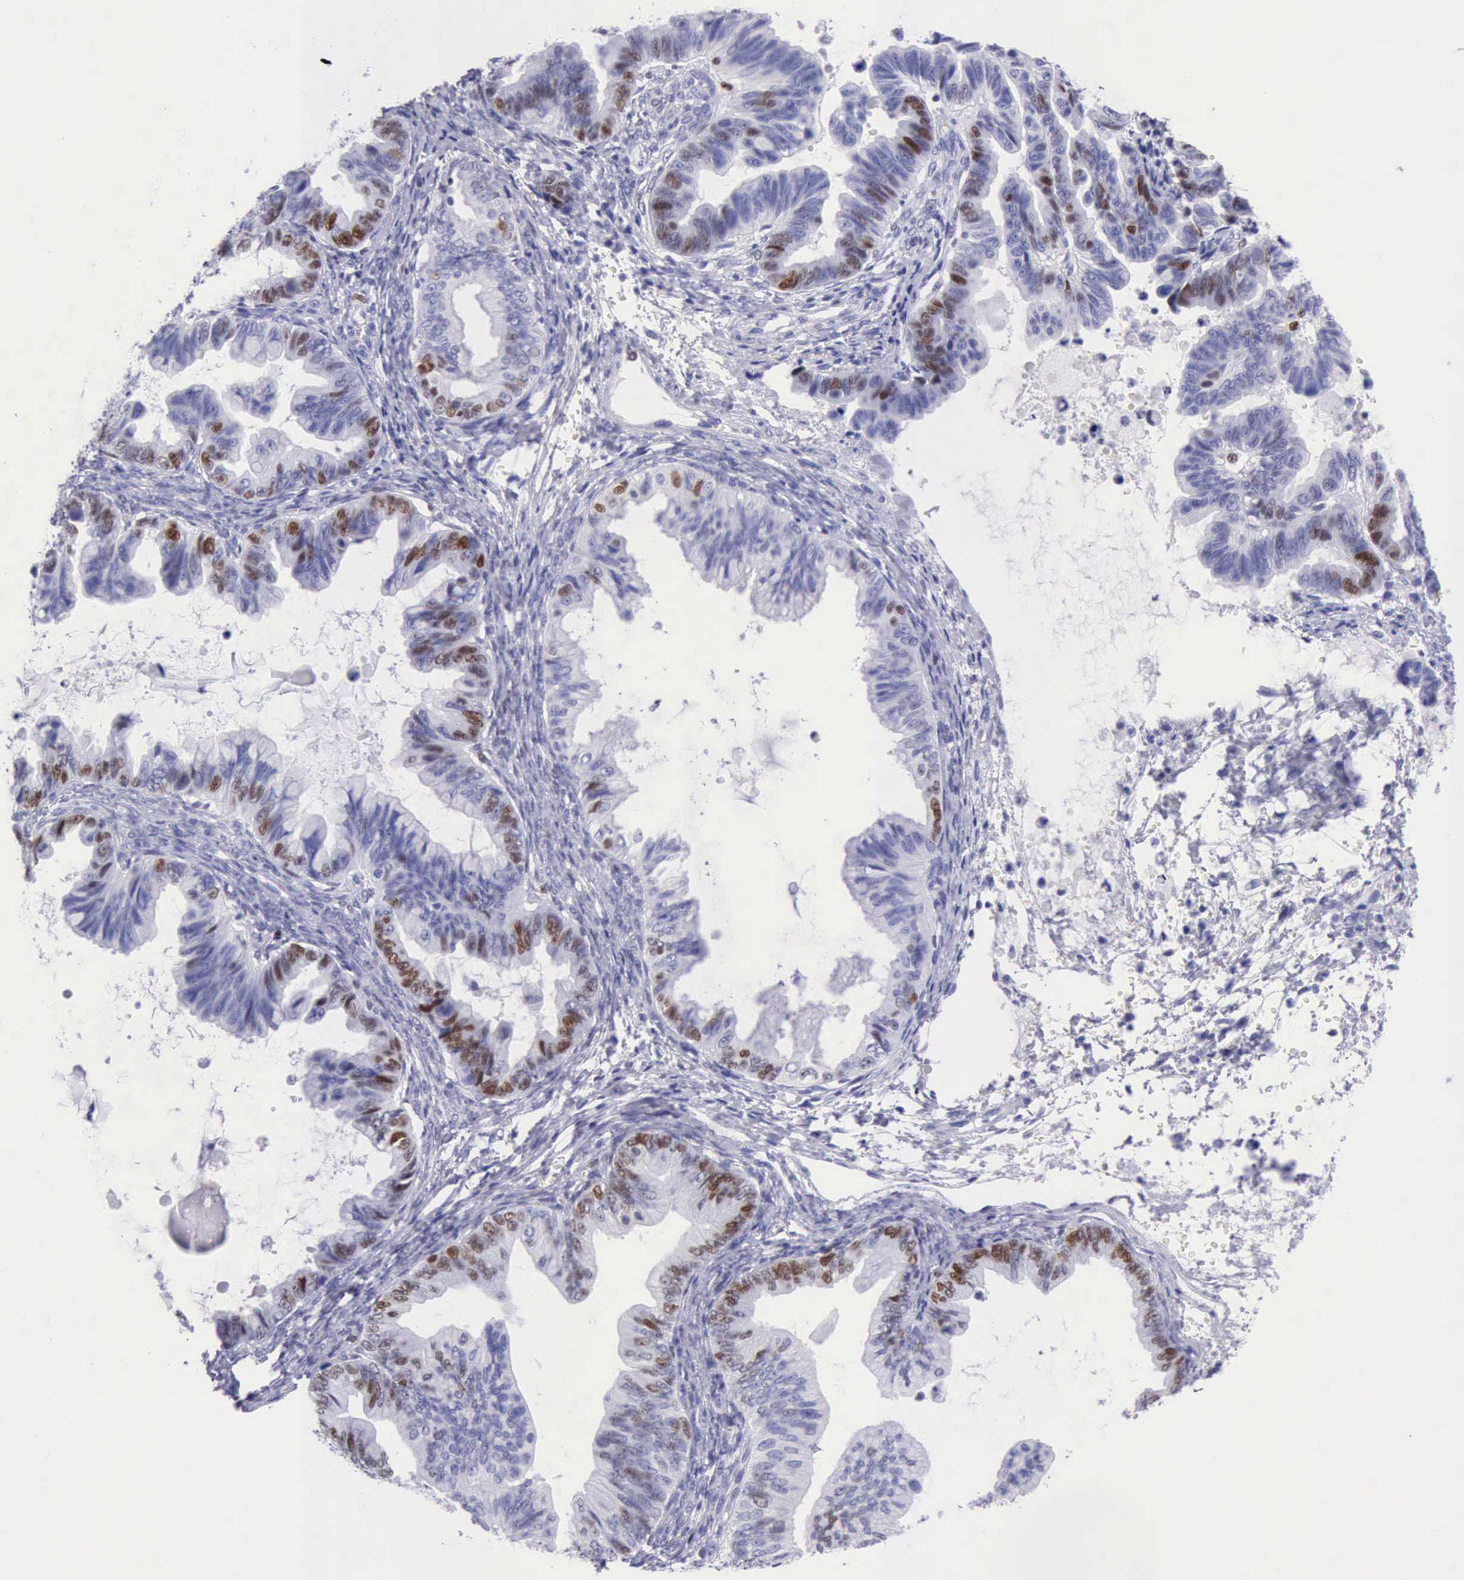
{"staining": {"intensity": "strong", "quantity": "25%-75%", "location": "nuclear"}, "tissue": "ovarian cancer", "cell_type": "Tumor cells", "image_type": "cancer", "snomed": [{"axis": "morphology", "description": "Cystadenocarcinoma, mucinous, NOS"}, {"axis": "topography", "description": "Ovary"}], "caption": "Immunohistochemical staining of mucinous cystadenocarcinoma (ovarian) reveals high levels of strong nuclear protein staining in approximately 25%-75% of tumor cells.", "gene": "MCM2", "patient": {"sex": "female", "age": 36}}